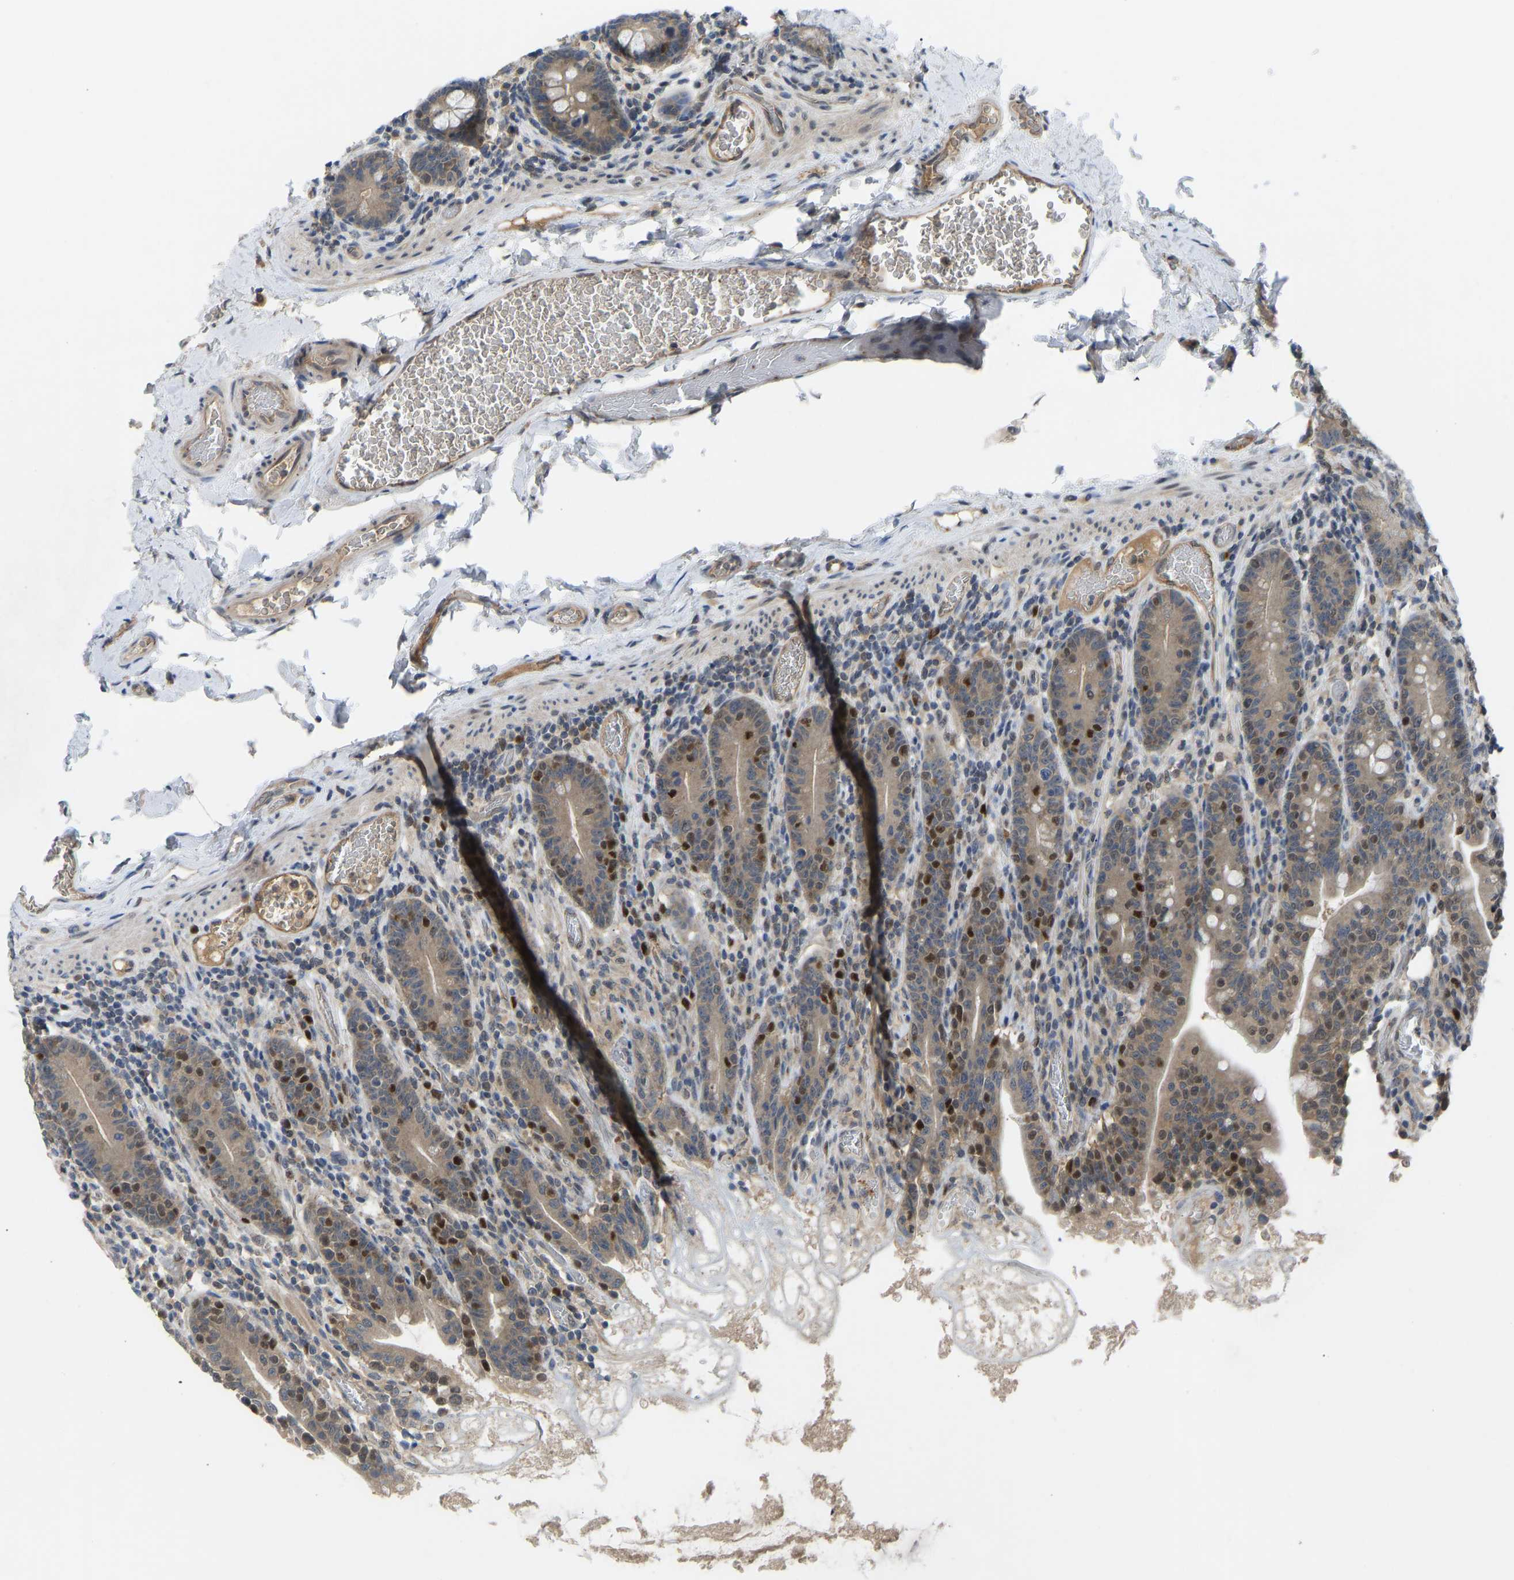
{"staining": {"intensity": "strong", "quantity": "<25%", "location": "cytoplasmic/membranous,nuclear"}, "tissue": "small intestine", "cell_type": "Glandular cells", "image_type": "normal", "snomed": [{"axis": "morphology", "description": "Normal tissue, NOS"}, {"axis": "topography", "description": "Small intestine"}], "caption": "A brown stain shows strong cytoplasmic/membranous,nuclear staining of a protein in glandular cells of benign human small intestine.", "gene": "ZNF251", "patient": {"sex": "female", "age": 56}}